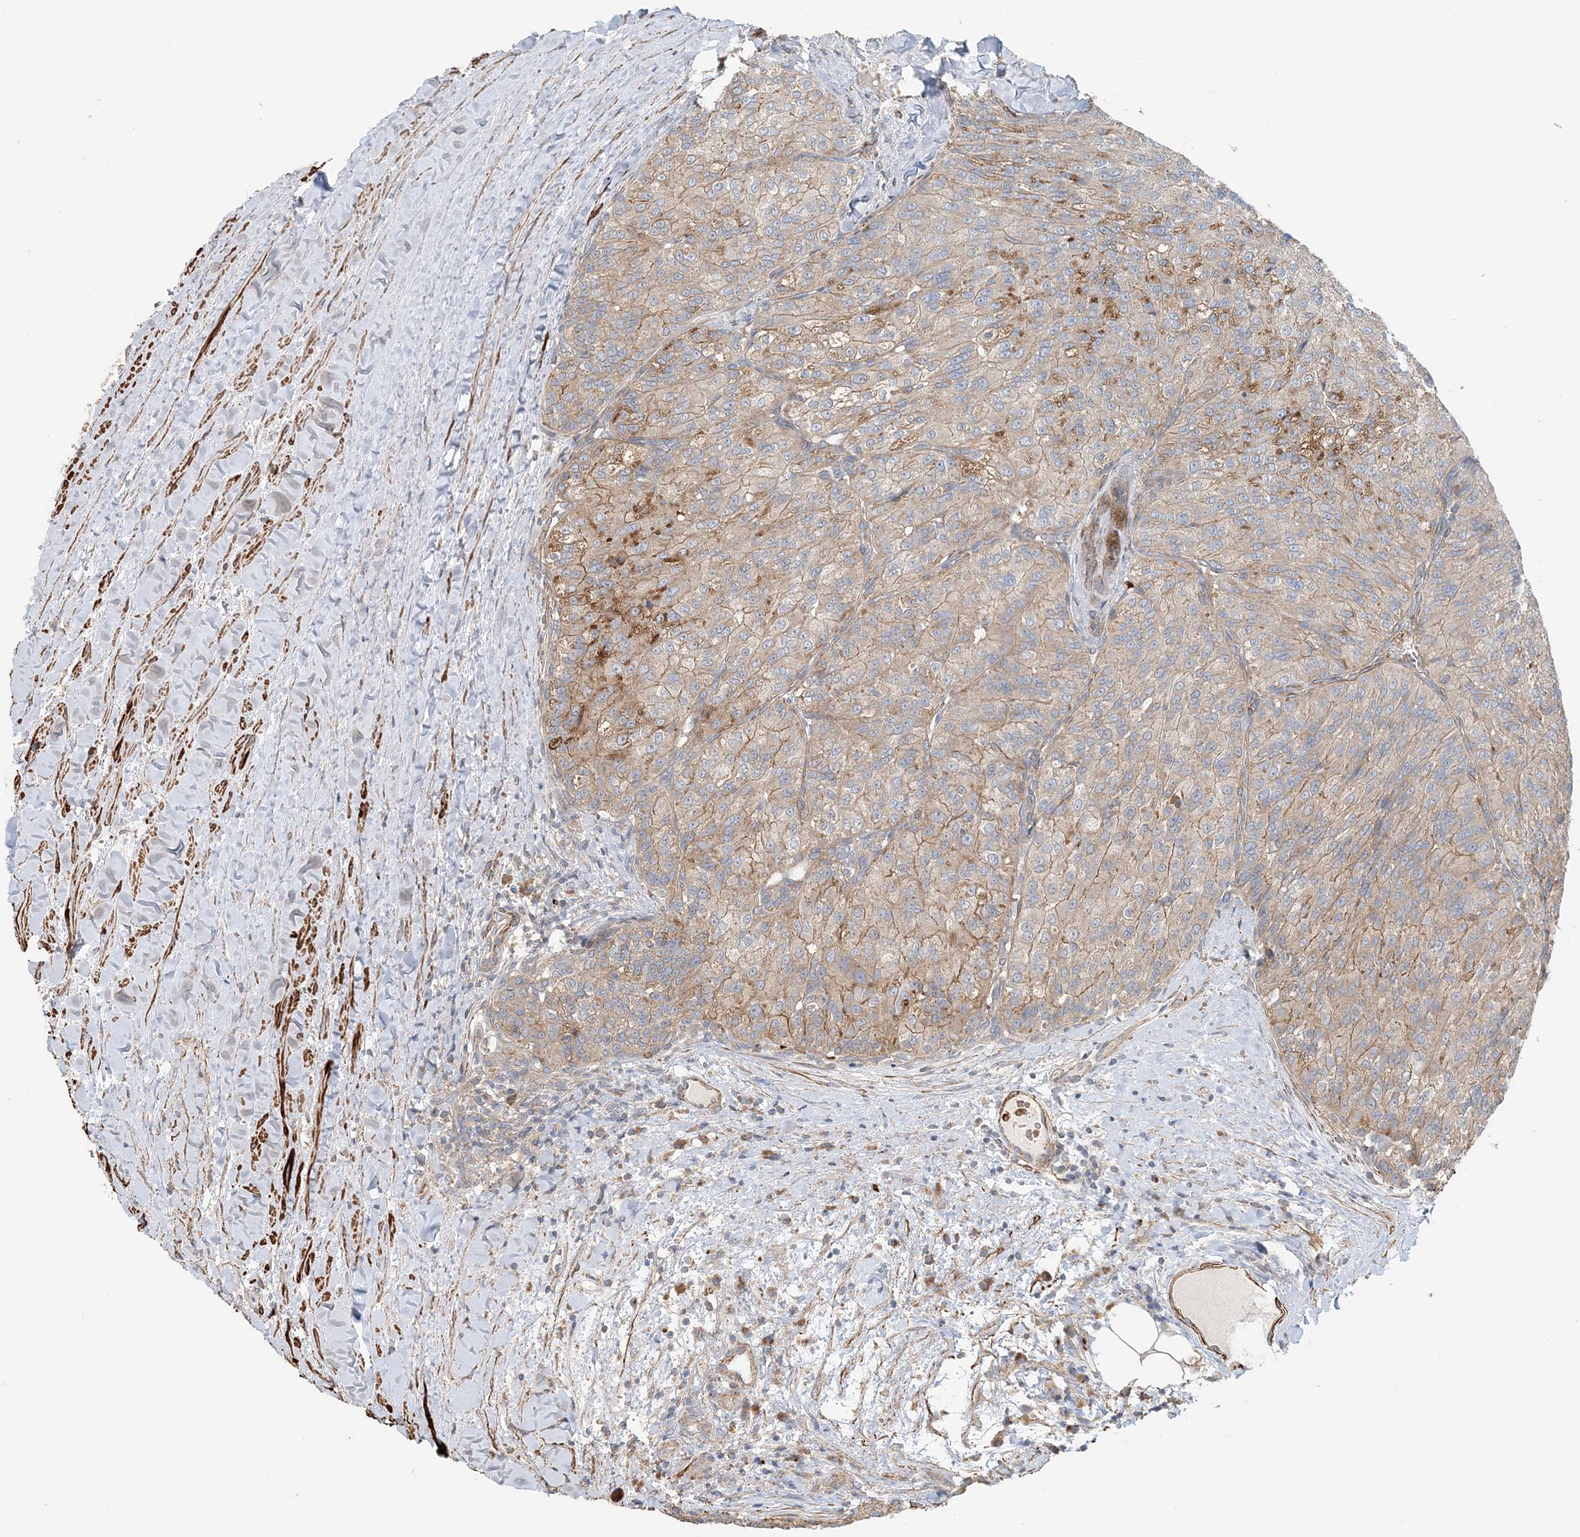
{"staining": {"intensity": "weak", "quantity": "<25%", "location": "cytoplasmic/membranous"}, "tissue": "renal cancer", "cell_type": "Tumor cells", "image_type": "cancer", "snomed": [{"axis": "morphology", "description": "Adenocarcinoma, NOS"}, {"axis": "topography", "description": "Kidney"}], "caption": "Immunohistochemical staining of human renal cancer demonstrates no significant positivity in tumor cells. The staining was performed using DAB to visualize the protein expression in brown, while the nuclei were stained in blue with hematoxylin (Magnification: 20x).", "gene": "TTI1", "patient": {"sex": "female", "age": 63}}